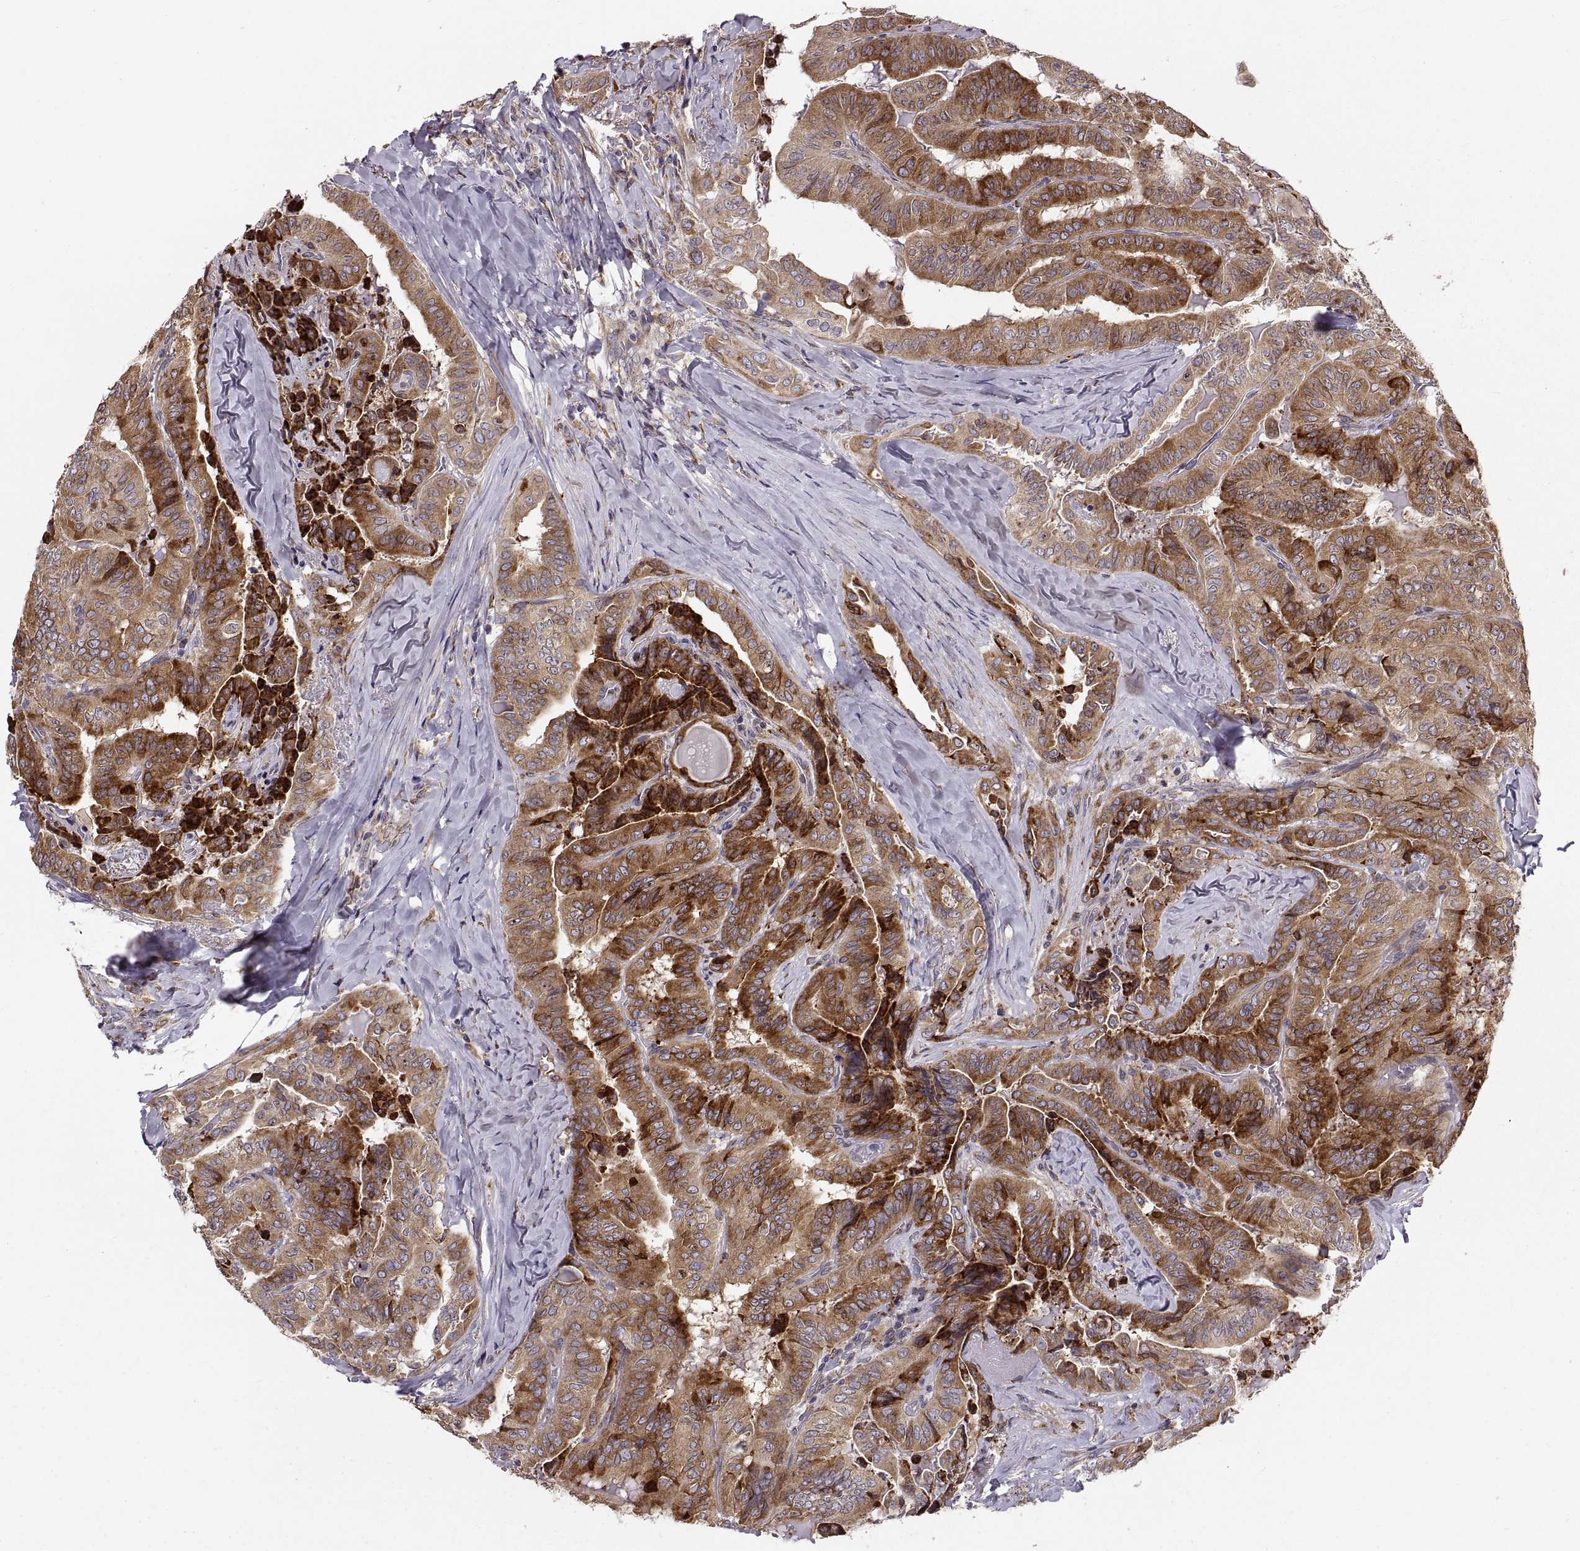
{"staining": {"intensity": "strong", "quantity": ">75%", "location": "cytoplasmic/membranous"}, "tissue": "thyroid cancer", "cell_type": "Tumor cells", "image_type": "cancer", "snomed": [{"axis": "morphology", "description": "Papillary adenocarcinoma, NOS"}, {"axis": "topography", "description": "Thyroid gland"}], "caption": "This is an image of immunohistochemistry staining of thyroid papillary adenocarcinoma, which shows strong expression in the cytoplasmic/membranous of tumor cells.", "gene": "PLEKHB2", "patient": {"sex": "female", "age": 68}}